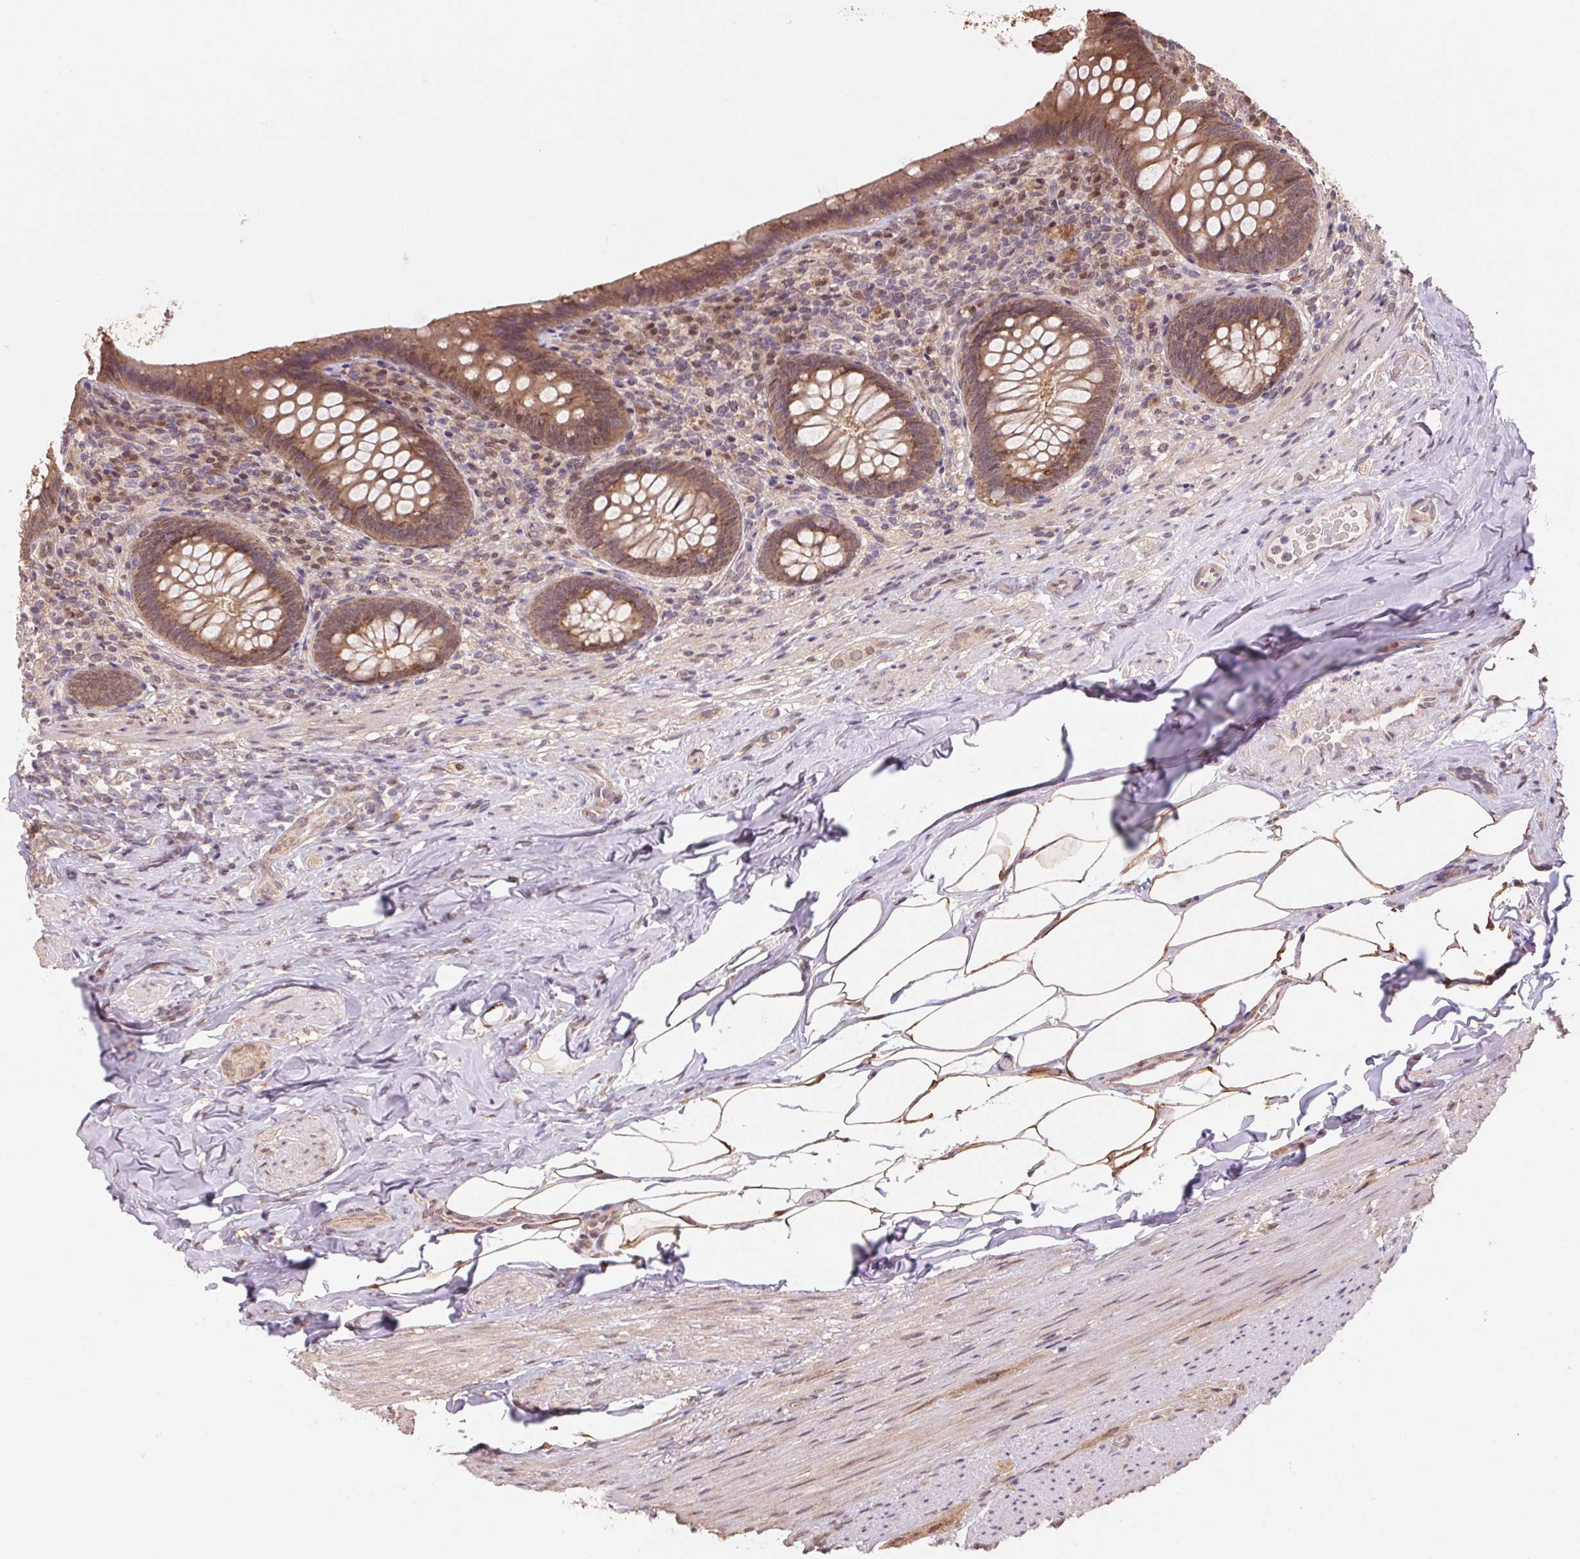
{"staining": {"intensity": "moderate", "quantity": ">75%", "location": "cytoplasmic/membranous,nuclear"}, "tissue": "appendix", "cell_type": "Glandular cells", "image_type": "normal", "snomed": [{"axis": "morphology", "description": "Normal tissue, NOS"}, {"axis": "topography", "description": "Appendix"}], "caption": "IHC image of benign appendix stained for a protein (brown), which exhibits medium levels of moderate cytoplasmic/membranous,nuclear positivity in approximately >75% of glandular cells.", "gene": "CUTA", "patient": {"sex": "male", "age": 47}}